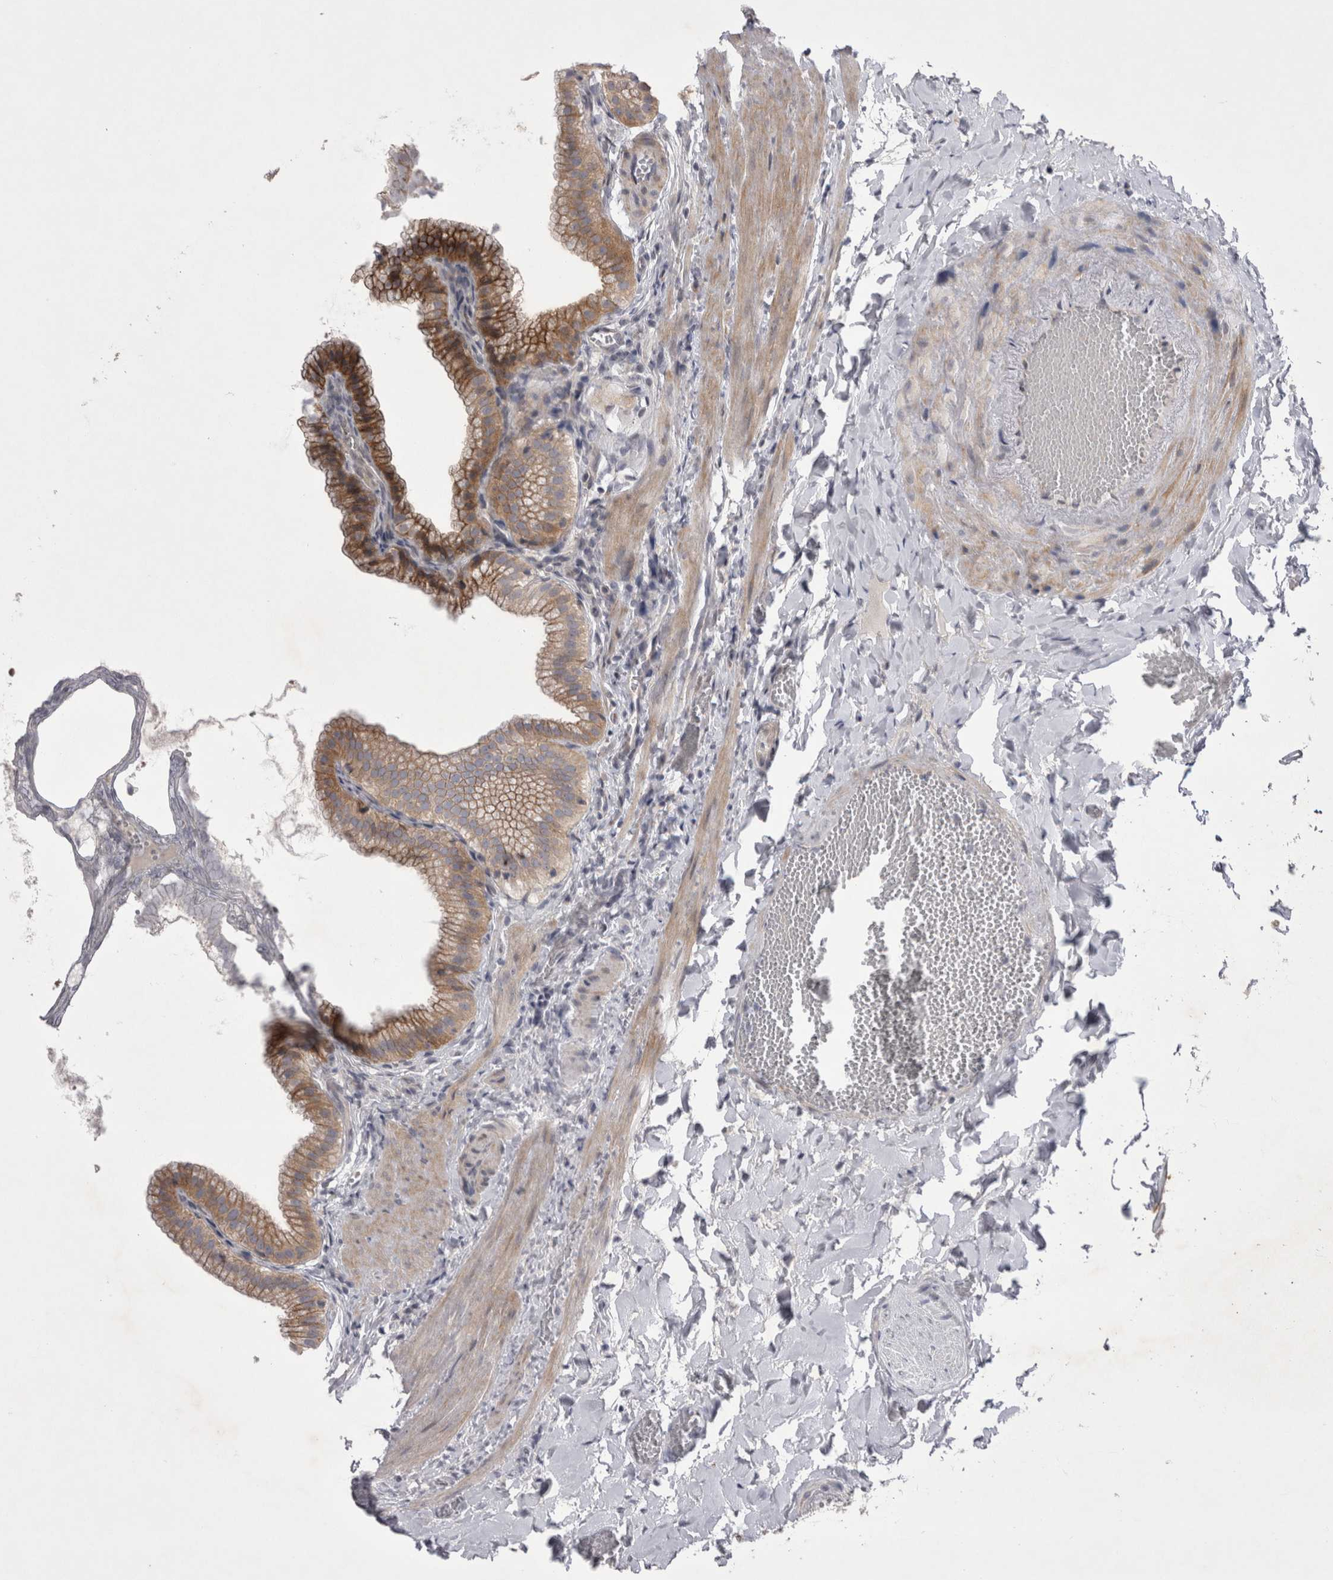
{"staining": {"intensity": "moderate", "quantity": ">75%", "location": "cytoplasmic/membranous"}, "tissue": "gallbladder", "cell_type": "Glandular cells", "image_type": "normal", "snomed": [{"axis": "morphology", "description": "Normal tissue, NOS"}, {"axis": "topography", "description": "Gallbladder"}], "caption": "A high-resolution micrograph shows IHC staining of normal gallbladder, which reveals moderate cytoplasmic/membranous staining in about >75% of glandular cells. The staining was performed using DAB, with brown indicating positive protein expression. Nuclei are stained blue with hematoxylin.", "gene": "NENF", "patient": {"sex": "male", "age": 38}}